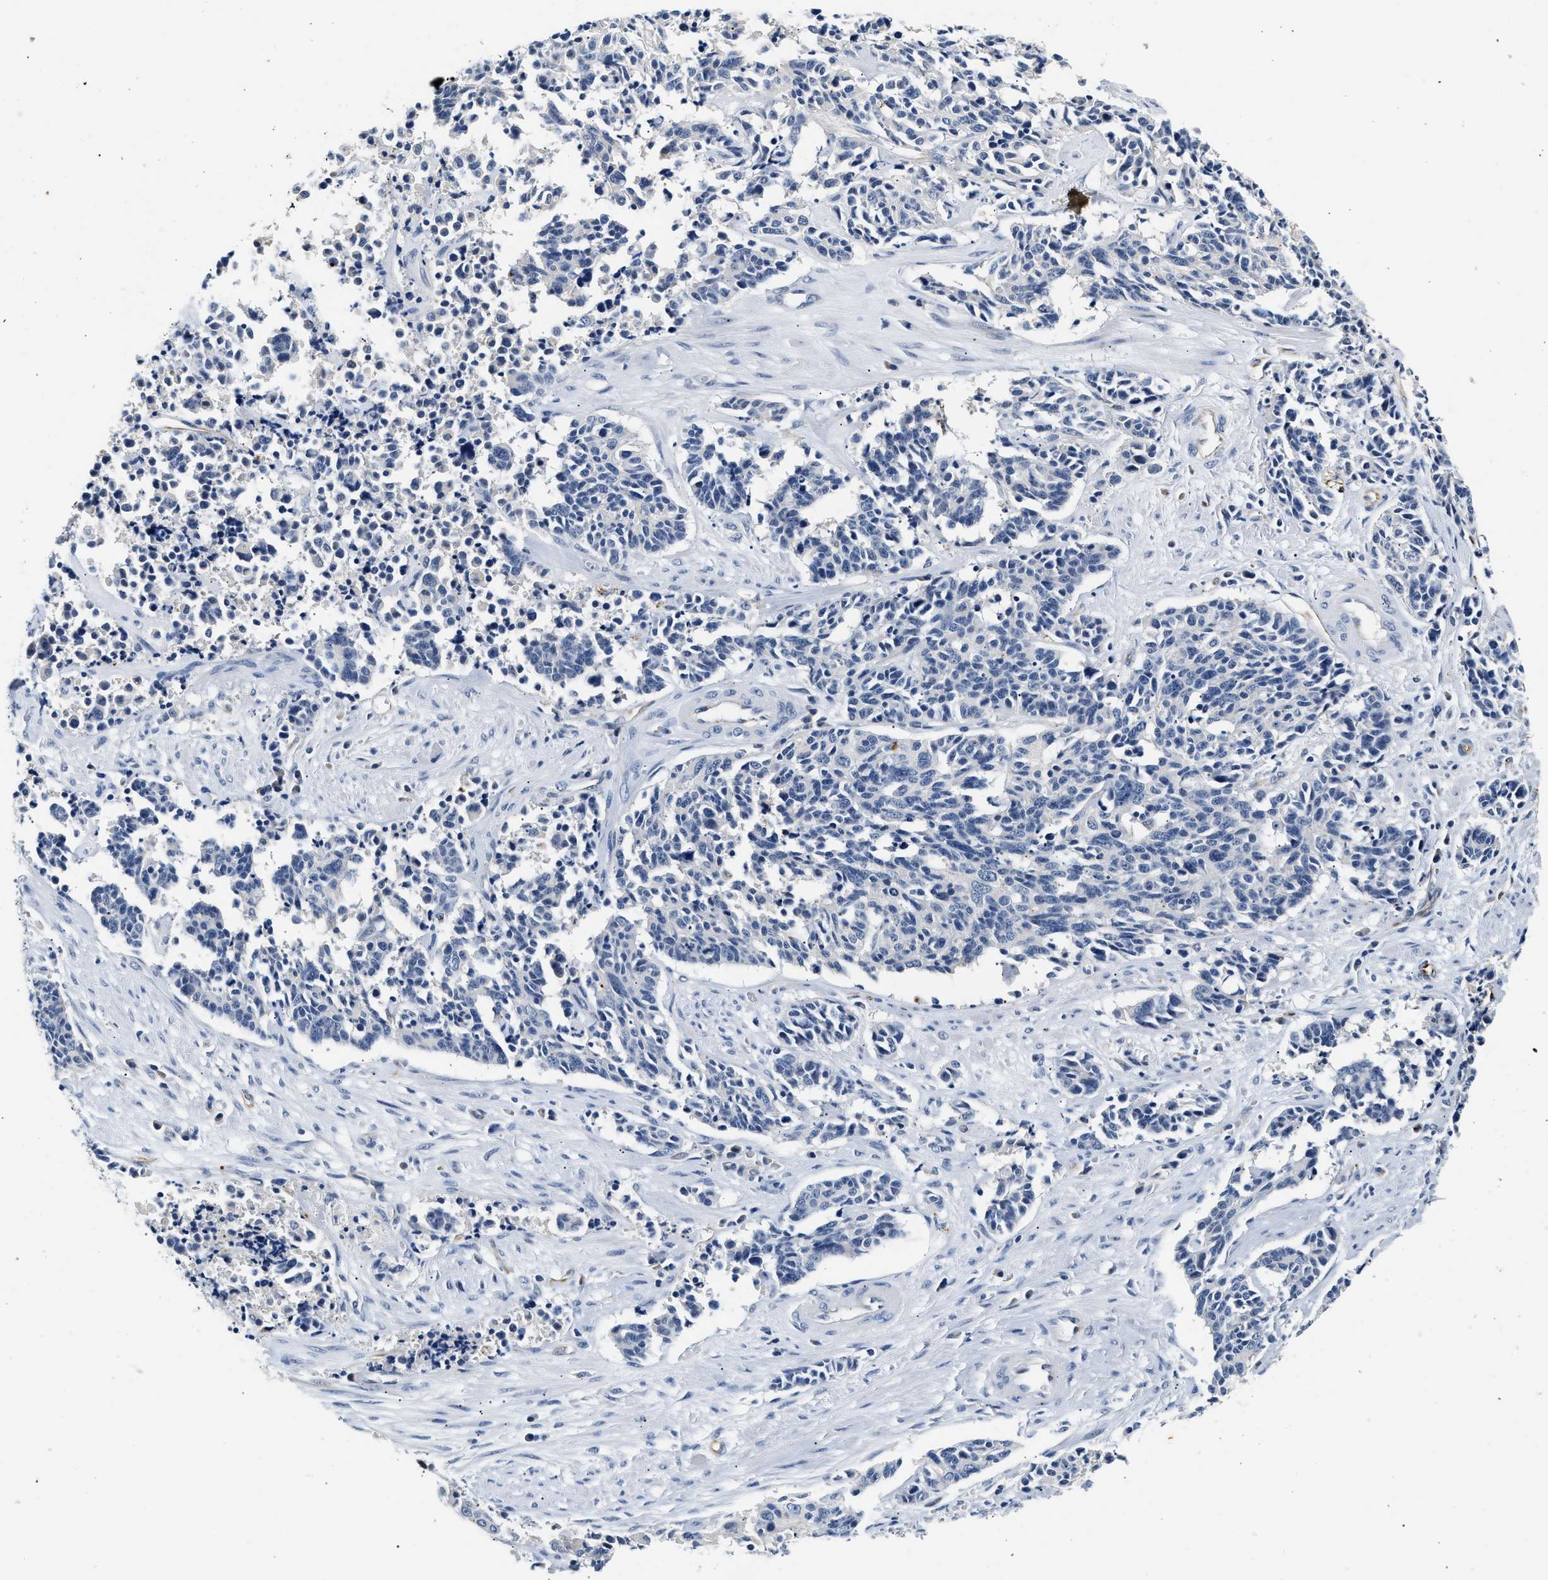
{"staining": {"intensity": "negative", "quantity": "none", "location": "none"}, "tissue": "cervical cancer", "cell_type": "Tumor cells", "image_type": "cancer", "snomed": [{"axis": "morphology", "description": "Squamous cell carcinoma, NOS"}, {"axis": "topography", "description": "Cervix"}], "caption": "Micrograph shows no protein staining in tumor cells of cervical cancer tissue.", "gene": "MED22", "patient": {"sex": "female", "age": 35}}